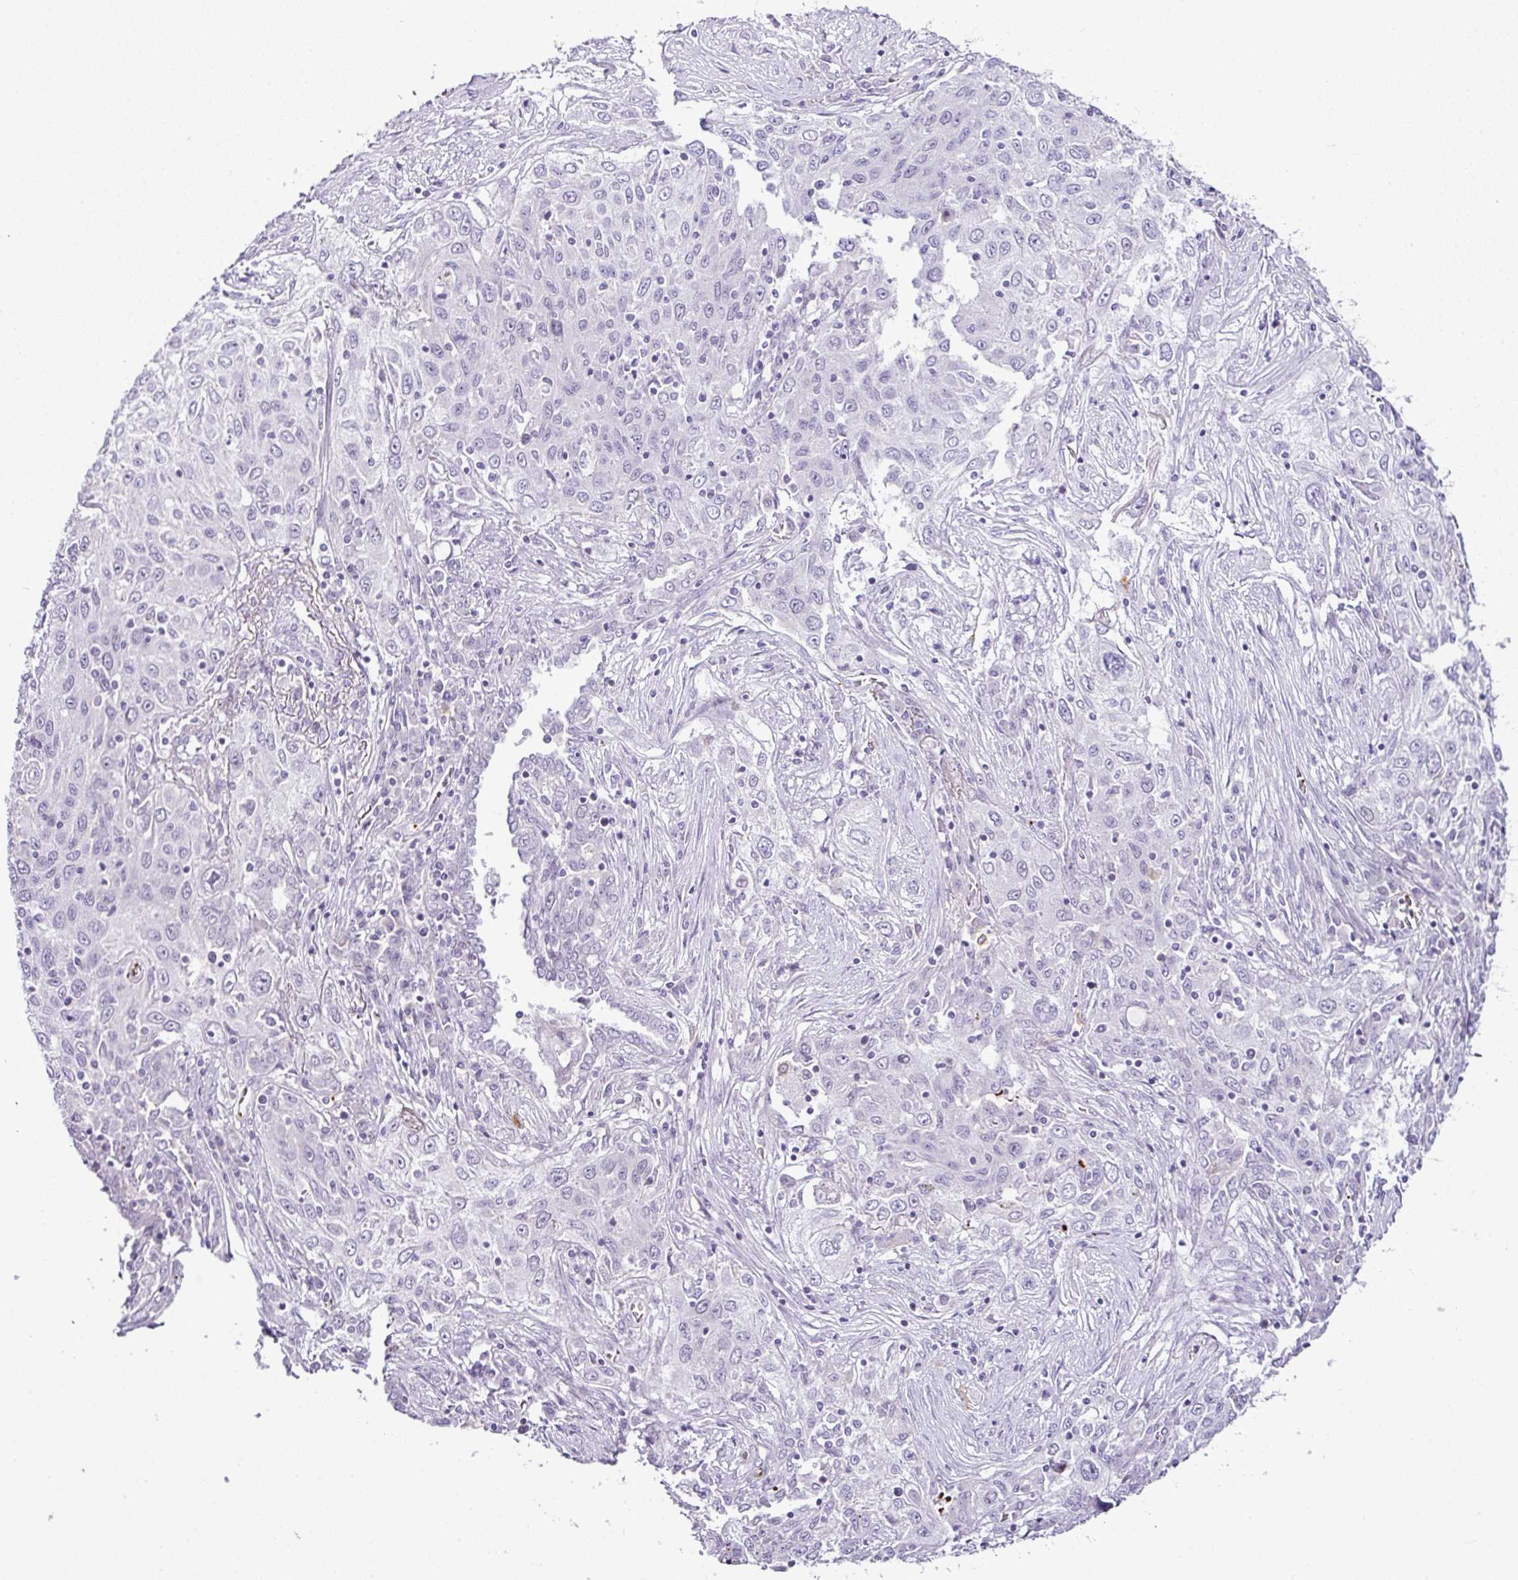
{"staining": {"intensity": "negative", "quantity": "none", "location": "none"}, "tissue": "lung cancer", "cell_type": "Tumor cells", "image_type": "cancer", "snomed": [{"axis": "morphology", "description": "Squamous cell carcinoma, NOS"}, {"axis": "topography", "description": "Lung"}], "caption": "Human lung cancer stained for a protein using IHC exhibits no staining in tumor cells.", "gene": "CMTM5", "patient": {"sex": "female", "age": 69}}